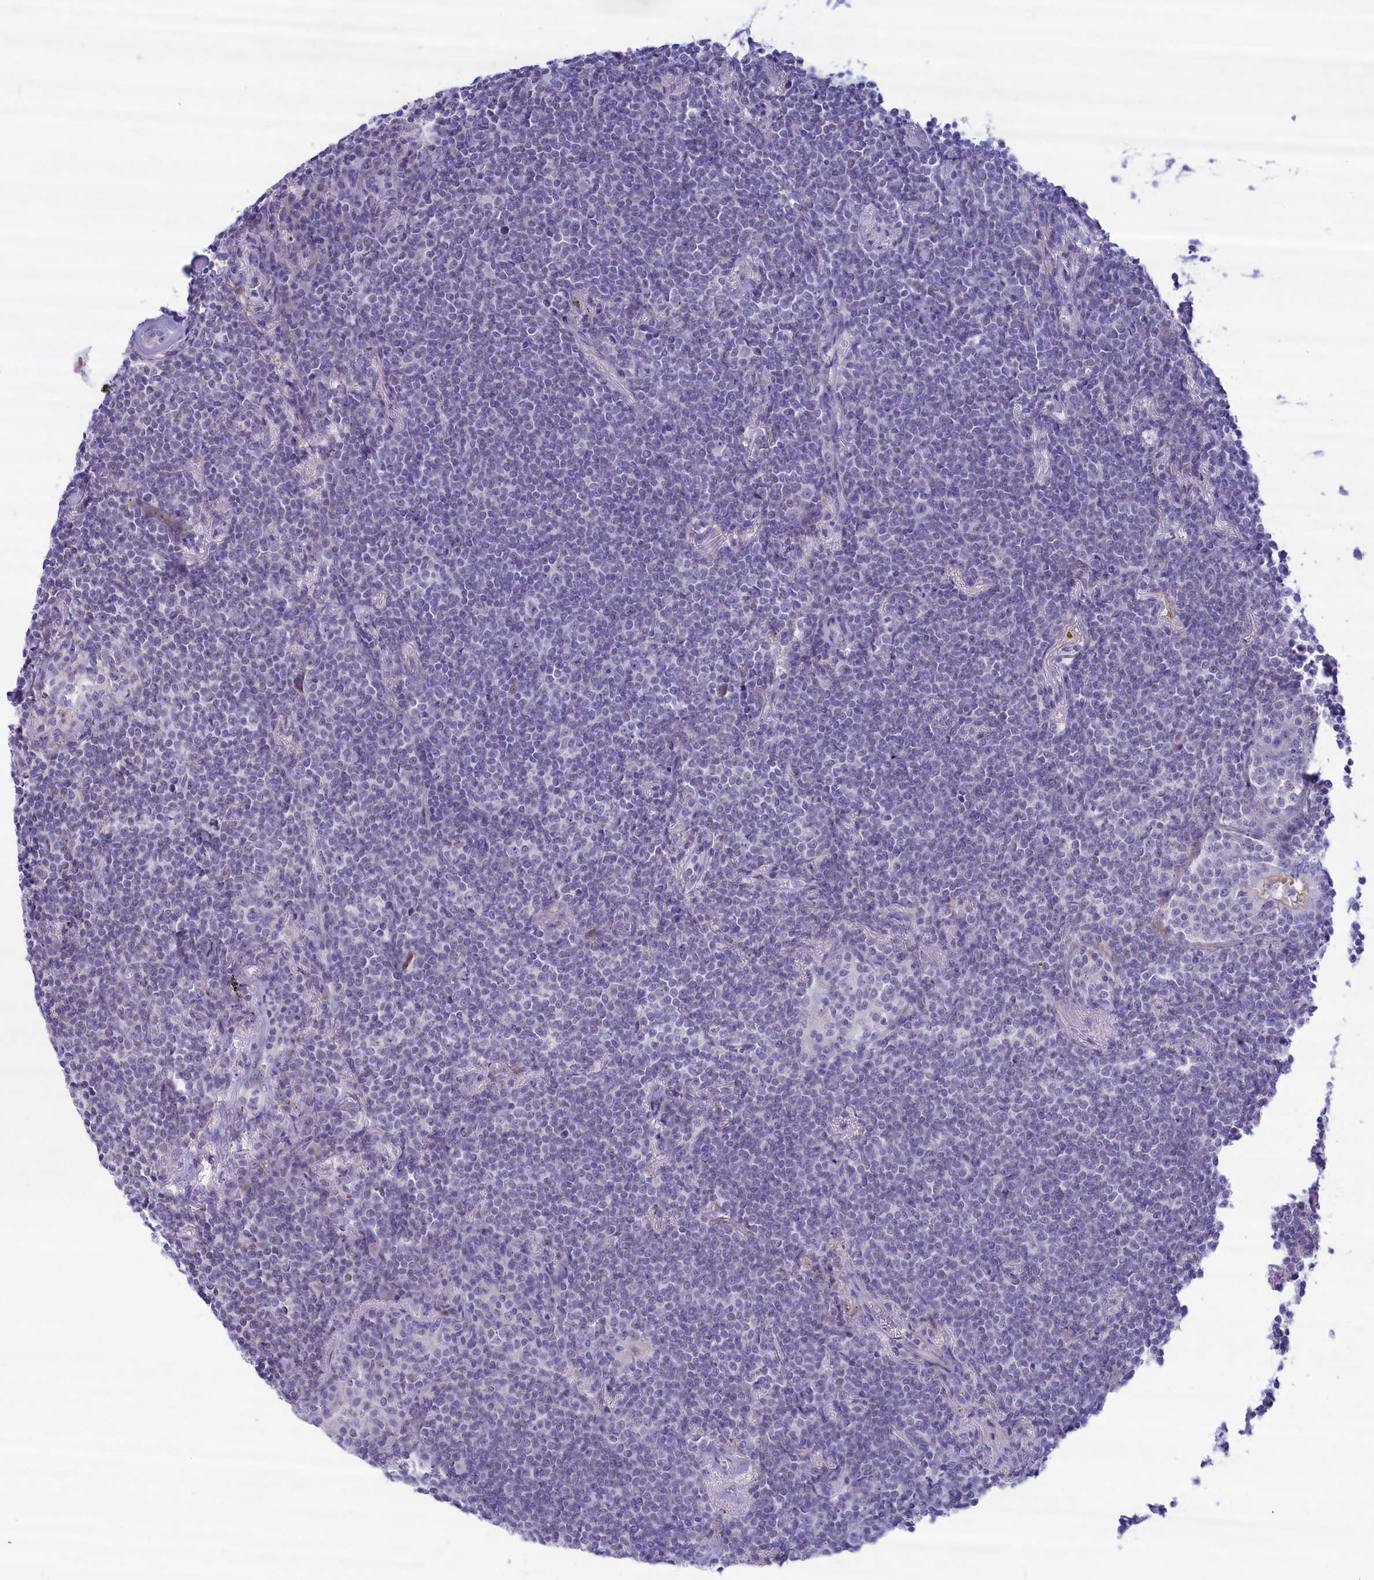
{"staining": {"intensity": "negative", "quantity": "none", "location": "none"}, "tissue": "lymphoma", "cell_type": "Tumor cells", "image_type": "cancer", "snomed": [{"axis": "morphology", "description": "Malignant lymphoma, non-Hodgkin's type, Low grade"}, {"axis": "topography", "description": "Lung"}], "caption": "Immunohistochemical staining of lymphoma shows no significant staining in tumor cells. (Brightfield microscopy of DAB (3,3'-diaminobenzidine) IHC at high magnification).", "gene": "MPV17L2", "patient": {"sex": "female", "age": 71}}